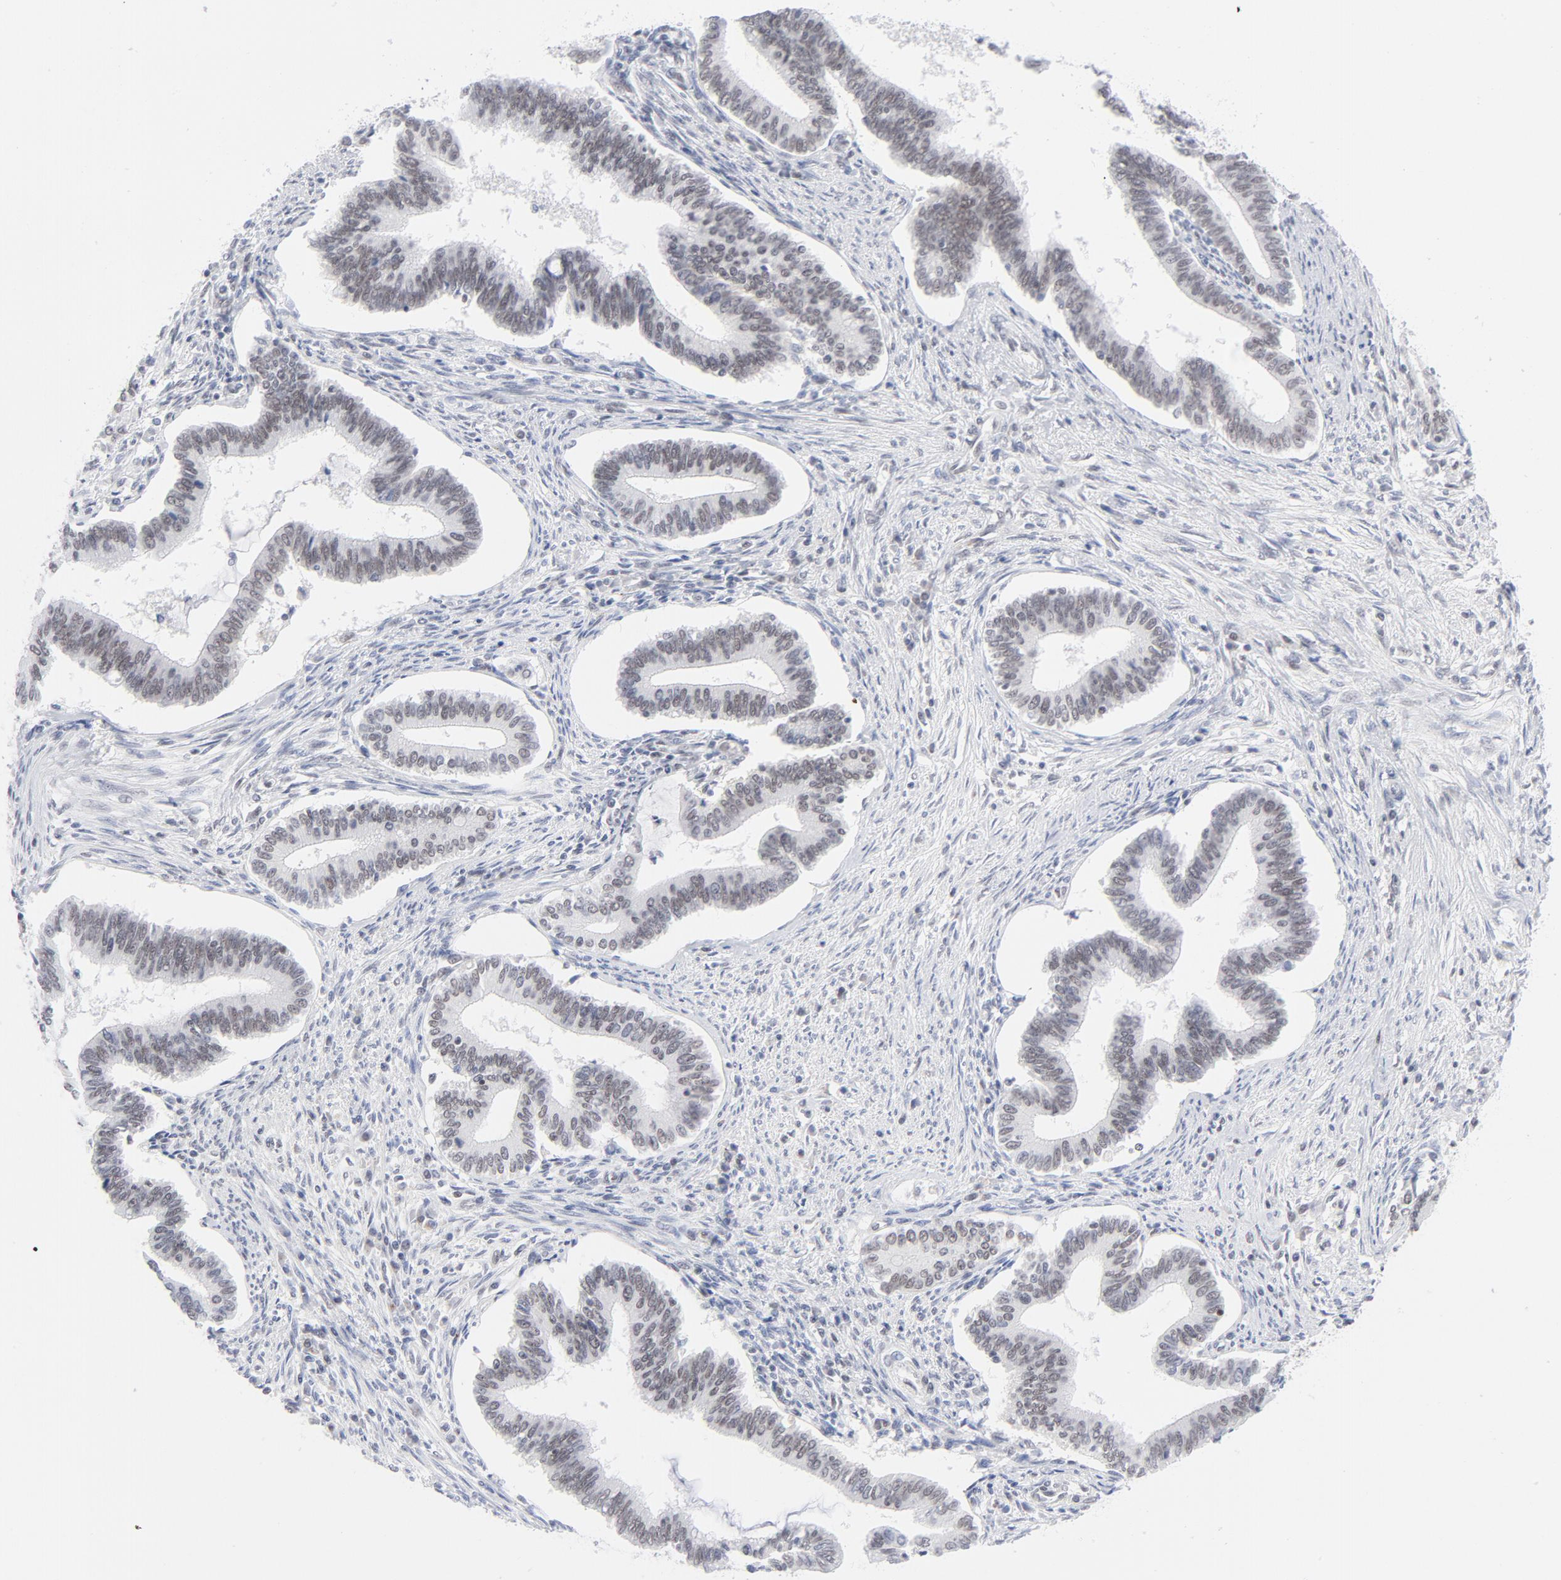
{"staining": {"intensity": "weak", "quantity": "25%-75%", "location": "nuclear"}, "tissue": "cervical cancer", "cell_type": "Tumor cells", "image_type": "cancer", "snomed": [{"axis": "morphology", "description": "Adenocarcinoma, NOS"}, {"axis": "topography", "description": "Cervix"}], "caption": "Weak nuclear positivity is identified in approximately 25%-75% of tumor cells in adenocarcinoma (cervical).", "gene": "BAP1", "patient": {"sex": "female", "age": 36}}